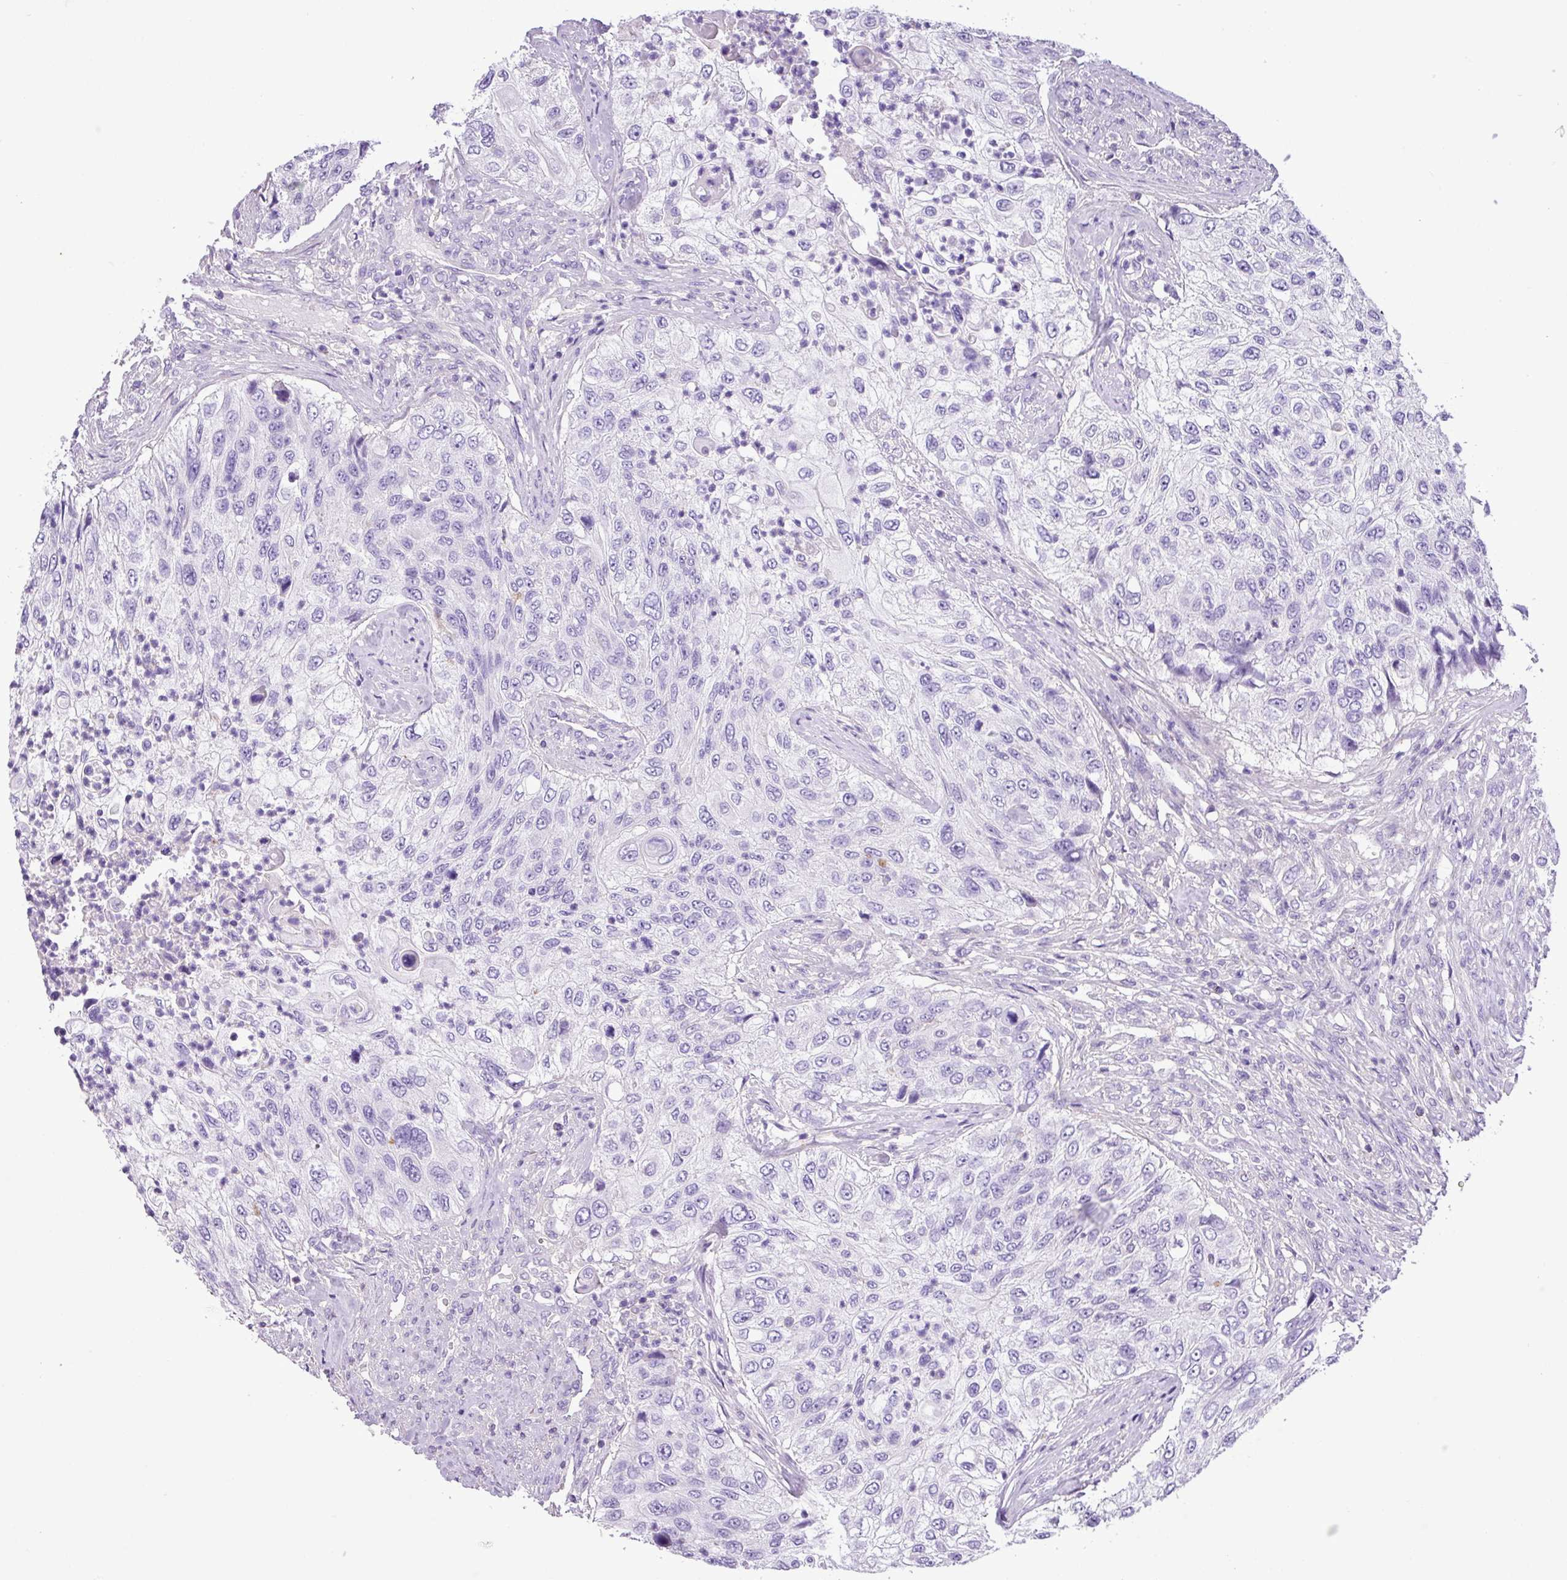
{"staining": {"intensity": "negative", "quantity": "none", "location": "none"}, "tissue": "urothelial cancer", "cell_type": "Tumor cells", "image_type": "cancer", "snomed": [{"axis": "morphology", "description": "Urothelial carcinoma, High grade"}, {"axis": "topography", "description": "Urinary bladder"}], "caption": "Urothelial cancer was stained to show a protein in brown. There is no significant expression in tumor cells.", "gene": "ZNF334", "patient": {"sex": "female", "age": 60}}